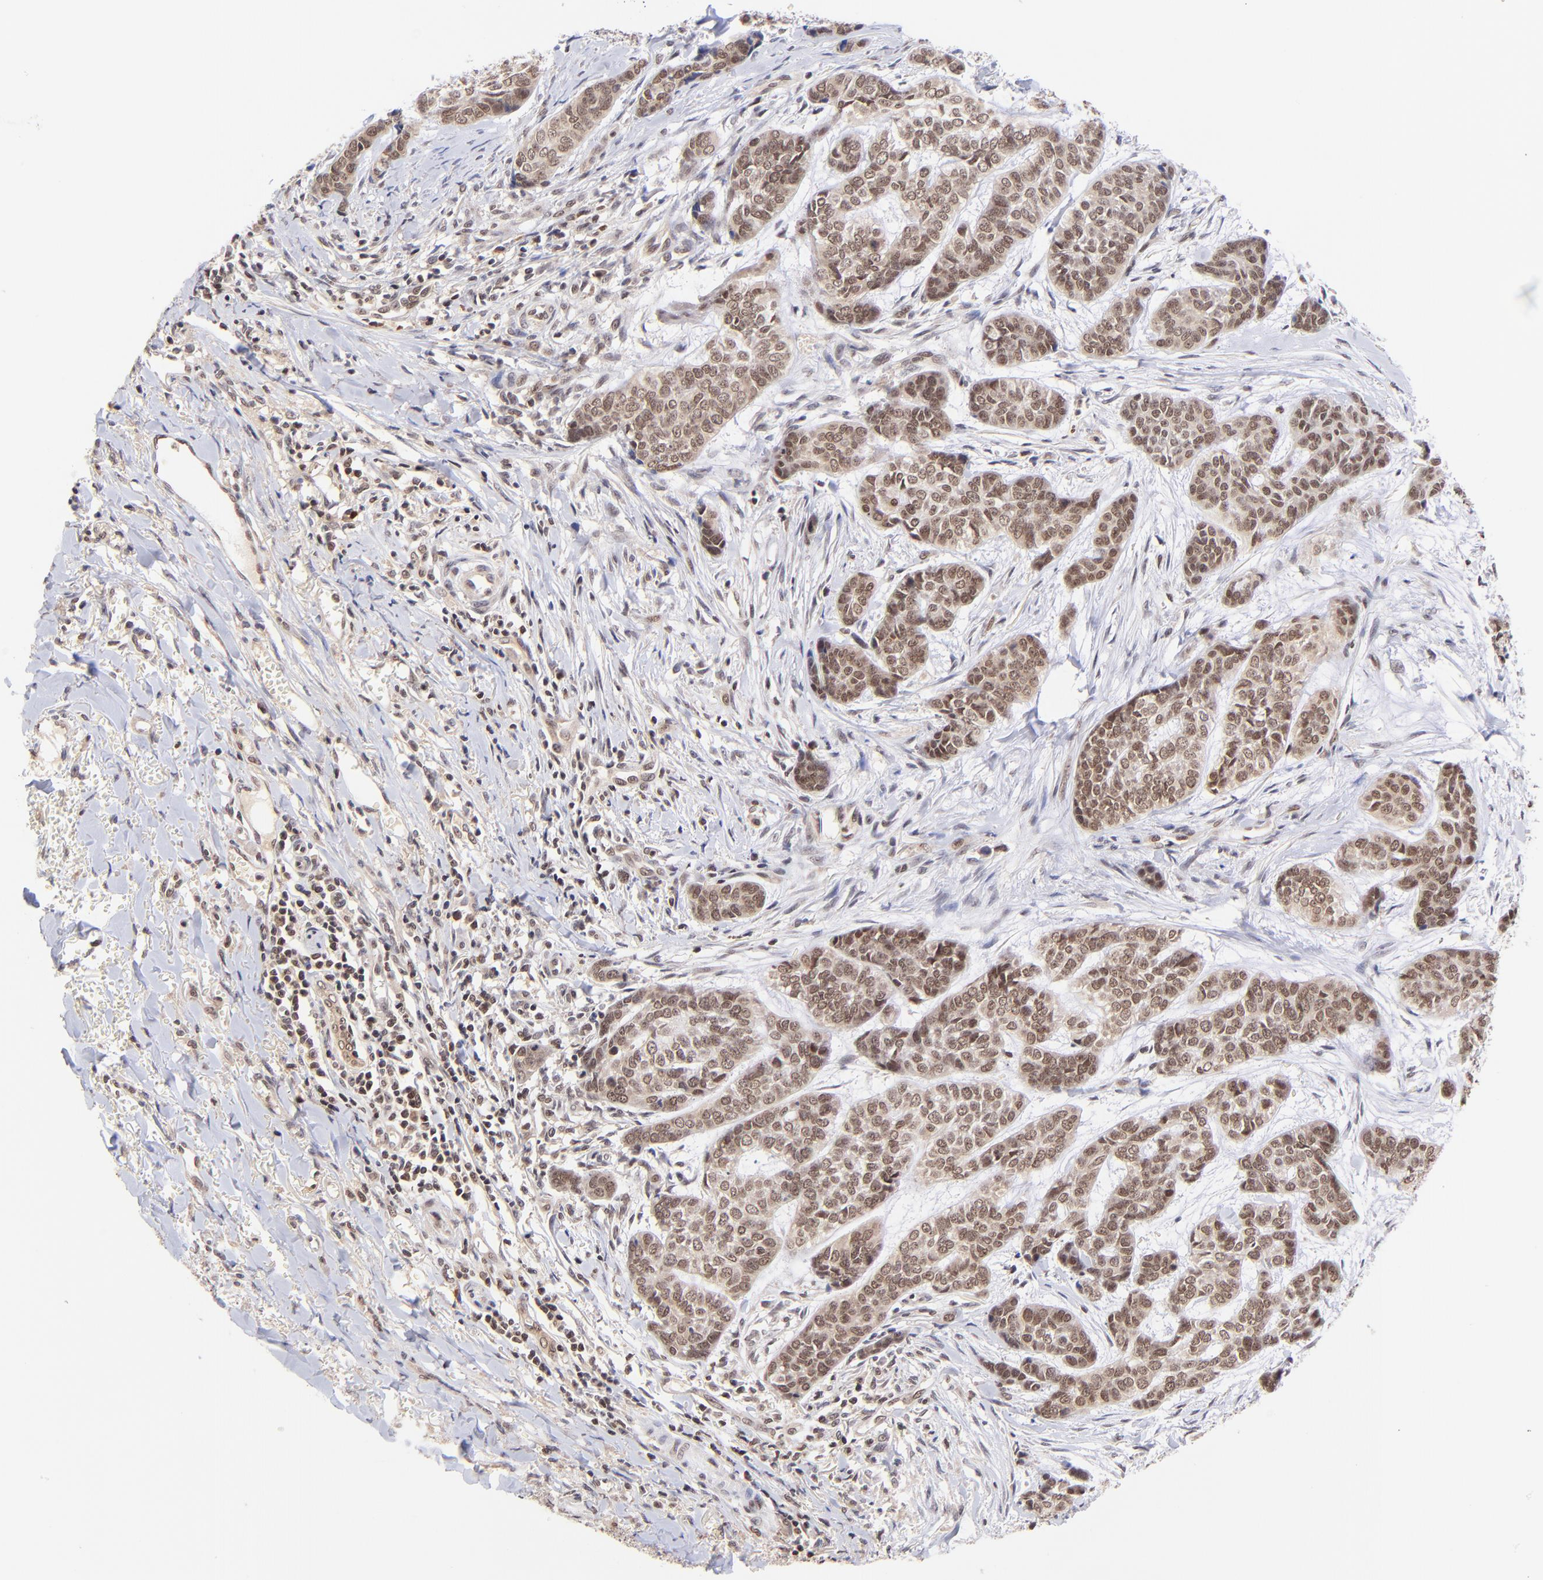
{"staining": {"intensity": "moderate", "quantity": ">75%", "location": "cytoplasmic/membranous,nuclear"}, "tissue": "skin cancer", "cell_type": "Tumor cells", "image_type": "cancer", "snomed": [{"axis": "morphology", "description": "Basal cell carcinoma"}, {"axis": "topography", "description": "Skin"}], "caption": "An immunohistochemistry (IHC) image of tumor tissue is shown. Protein staining in brown labels moderate cytoplasmic/membranous and nuclear positivity in skin cancer (basal cell carcinoma) within tumor cells.", "gene": "WDR25", "patient": {"sex": "female", "age": 64}}